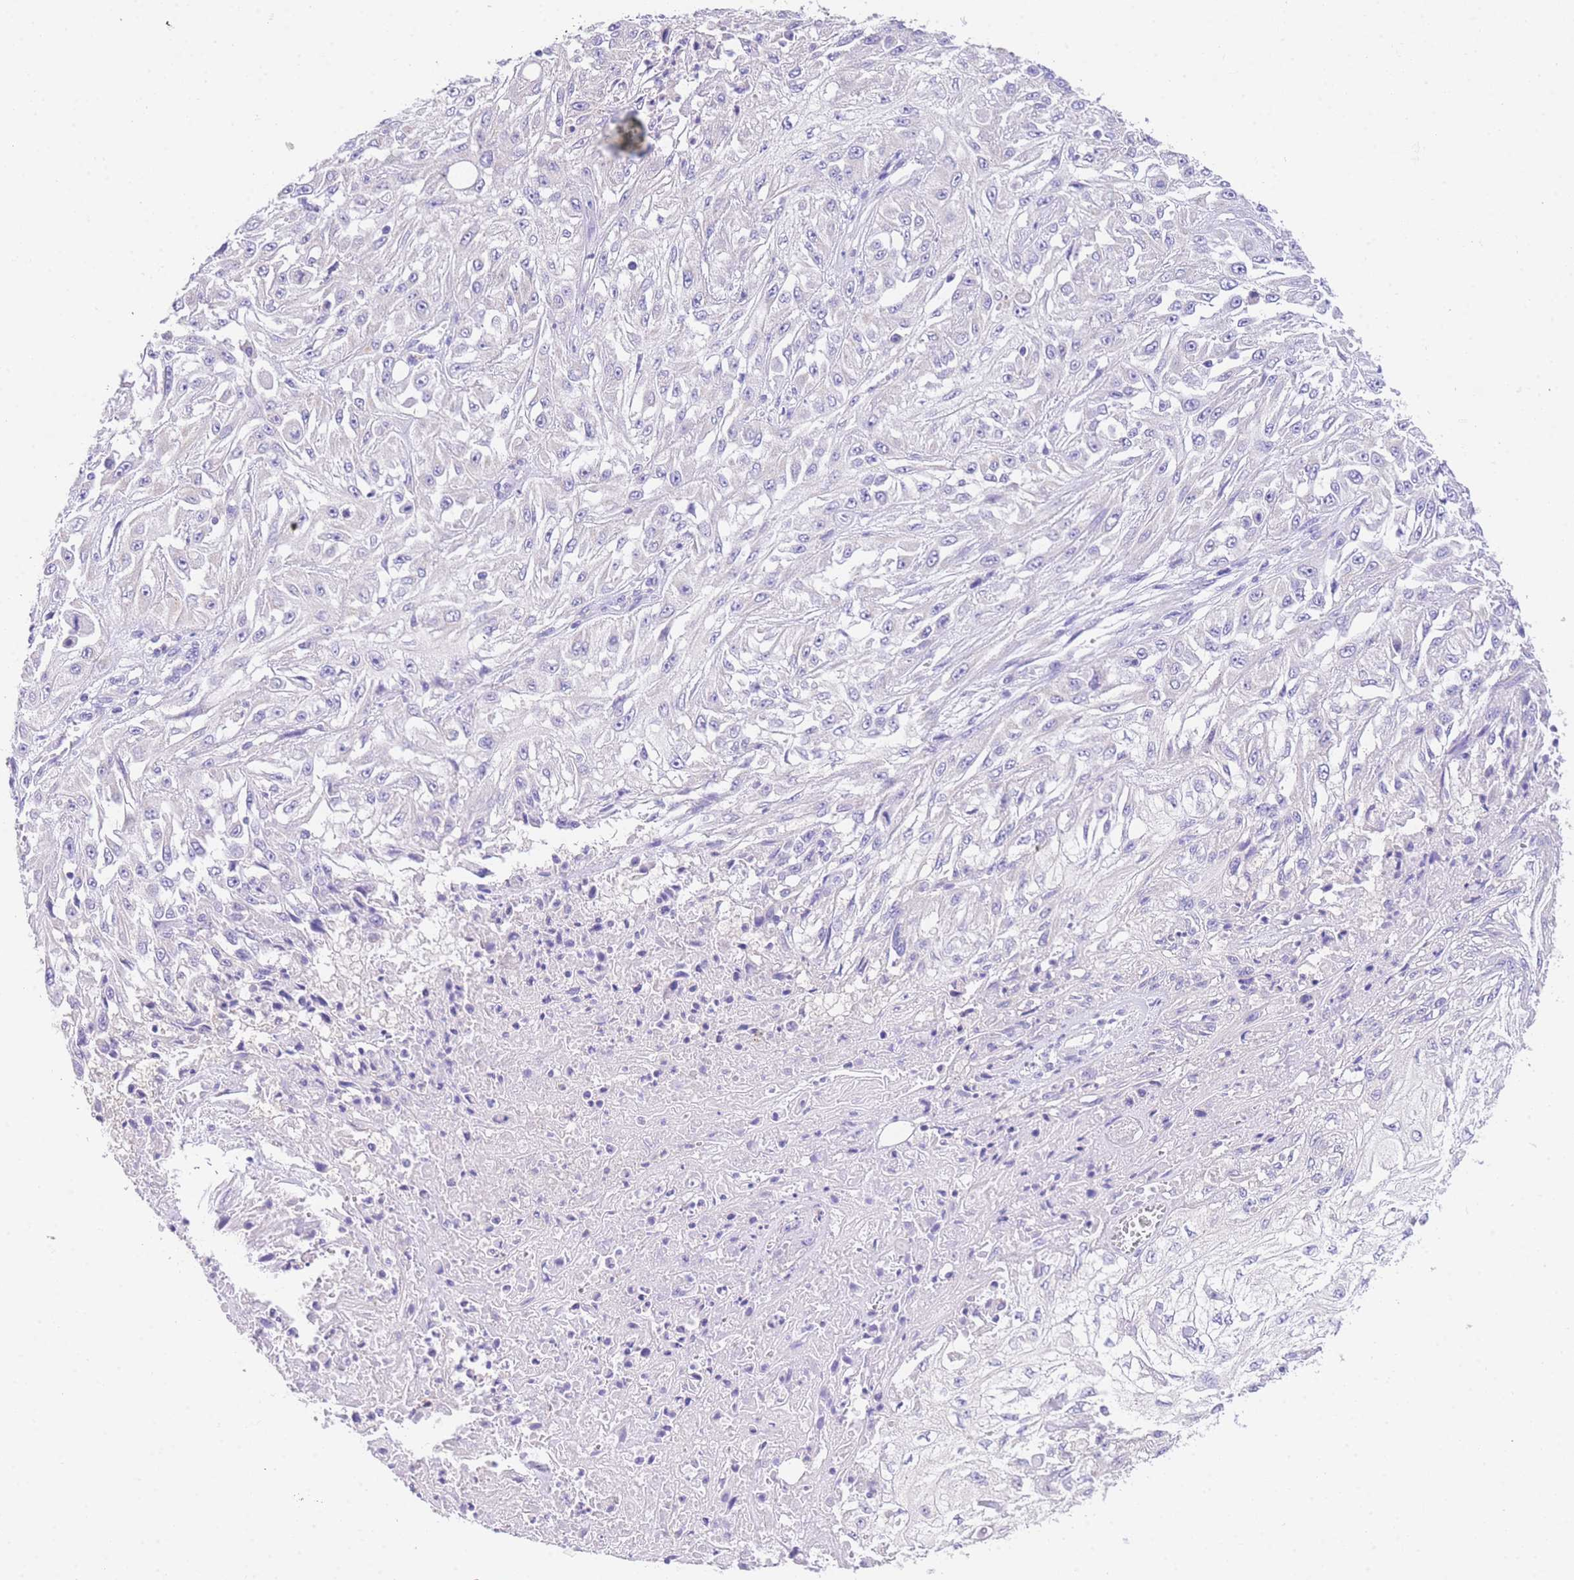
{"staining": {"intensity": "negative", "quantity": "none", "location": "none"}, "tissue": "skin cancer", "cell_type": "Tumor cells", "image_type": "cancer", "snomed": [{"axis": "morphology", "description": "Squamous cell carcinoma, NOS"}, {"axis": "morphology", "description": "Squamous cell carcinoma, metastatic, NOS"}, {"axis": "topography", "description": "Skin"}, {"axis": "topography", "description": "Lymph node"}], "caption": "There is no significant positivity in tumor cells of skin cancer. Brightfield microscopy of IHC stained with DAB (brown) and hematoxylin (blue), captured at high magnification.", "gene": "EPN2", "patient": {"sex": "male", "age": 75}}